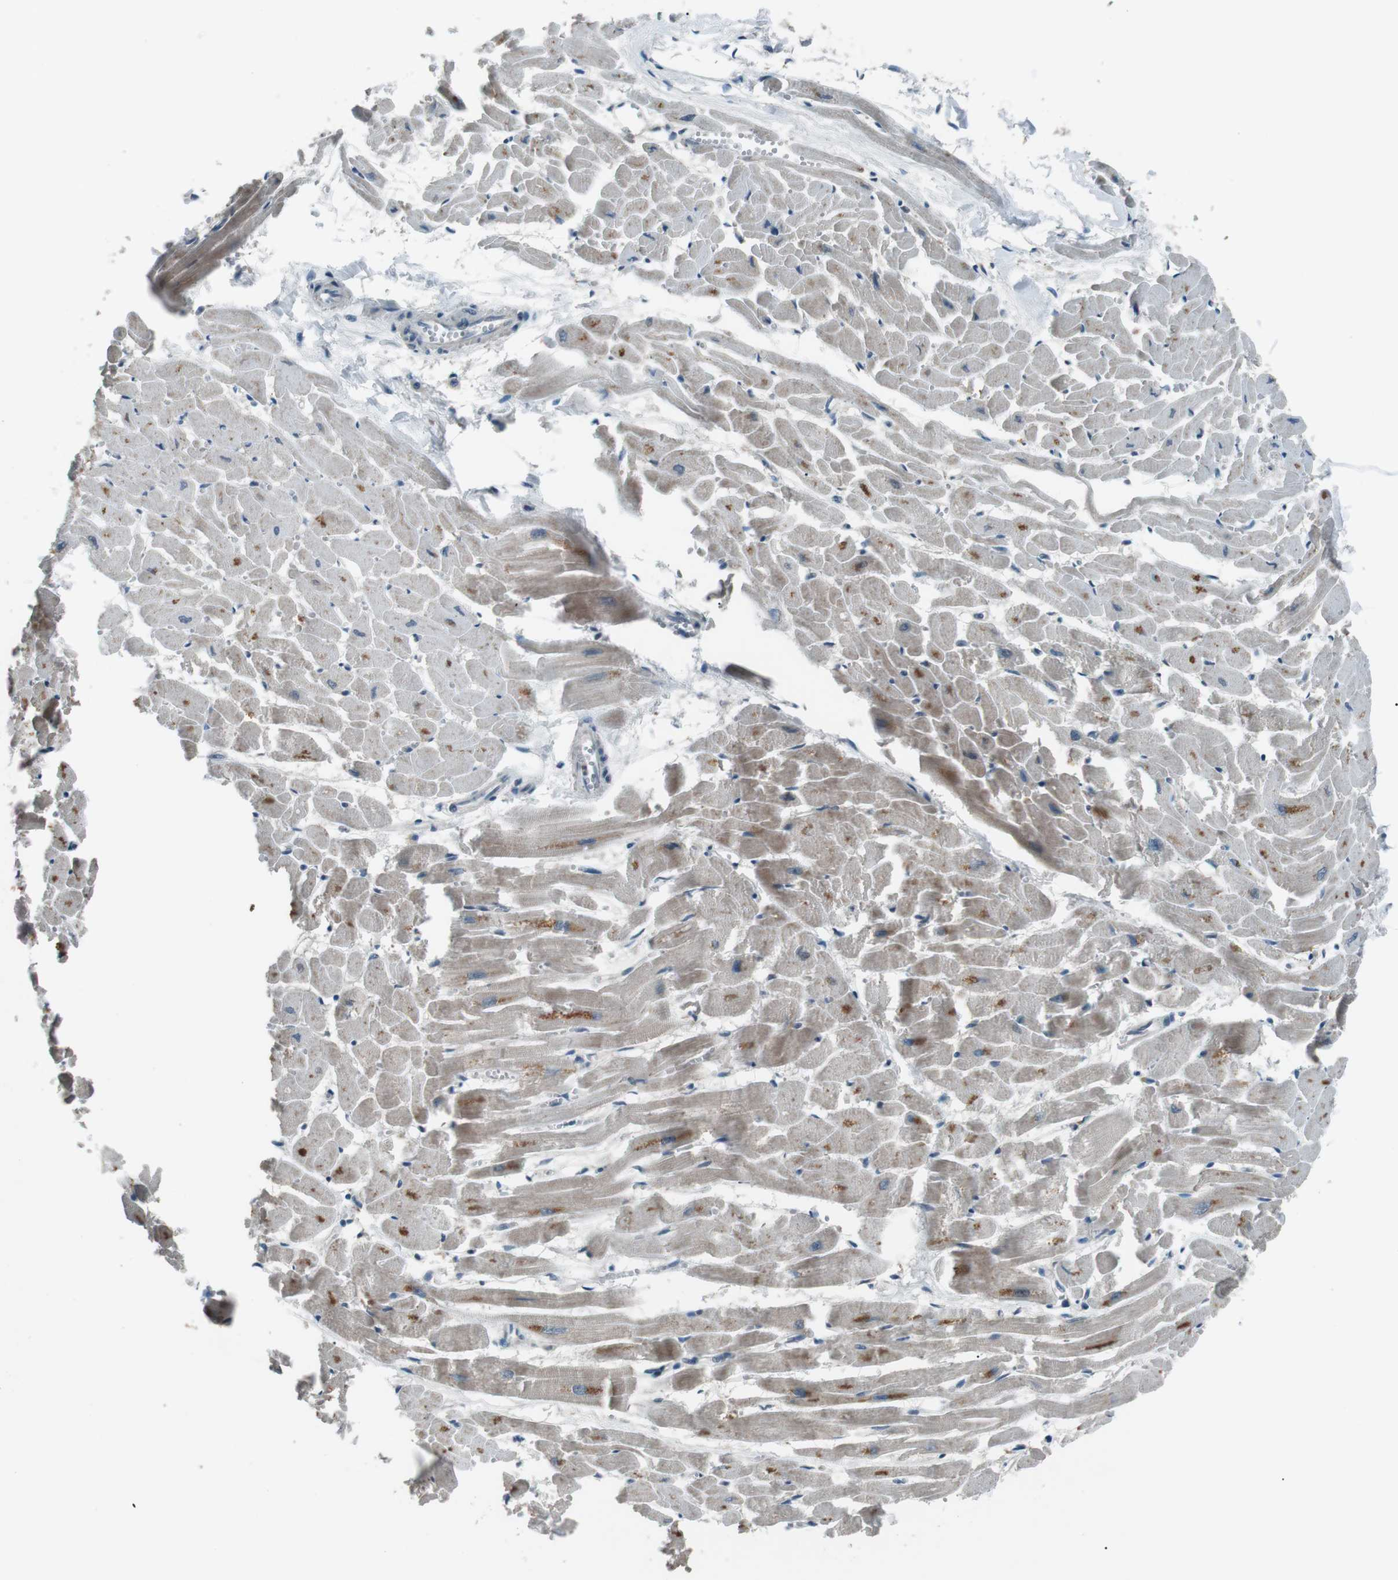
{"staining": {"intensity": "weak", "quantity": ">75%", "location": "cytoplasmic/membranous"}, "tissue": "heart muscle", "cell_type": "Cardiomyocytes", "image_type": "normal", "snomed": [{"axis": "morphology", "description": "Normal tissue, NOS"}, {"axis": "topography", "description": "Heart"}], "caption": "An IHC histopathology image of normal tissue is shown. Protein staining in brown shows weak cytoplasmic/membranous positivity in heart muscle within cardiomyocytes.", "gene": "LRIG2", "patient": {"sex": "female", "age": 19}}